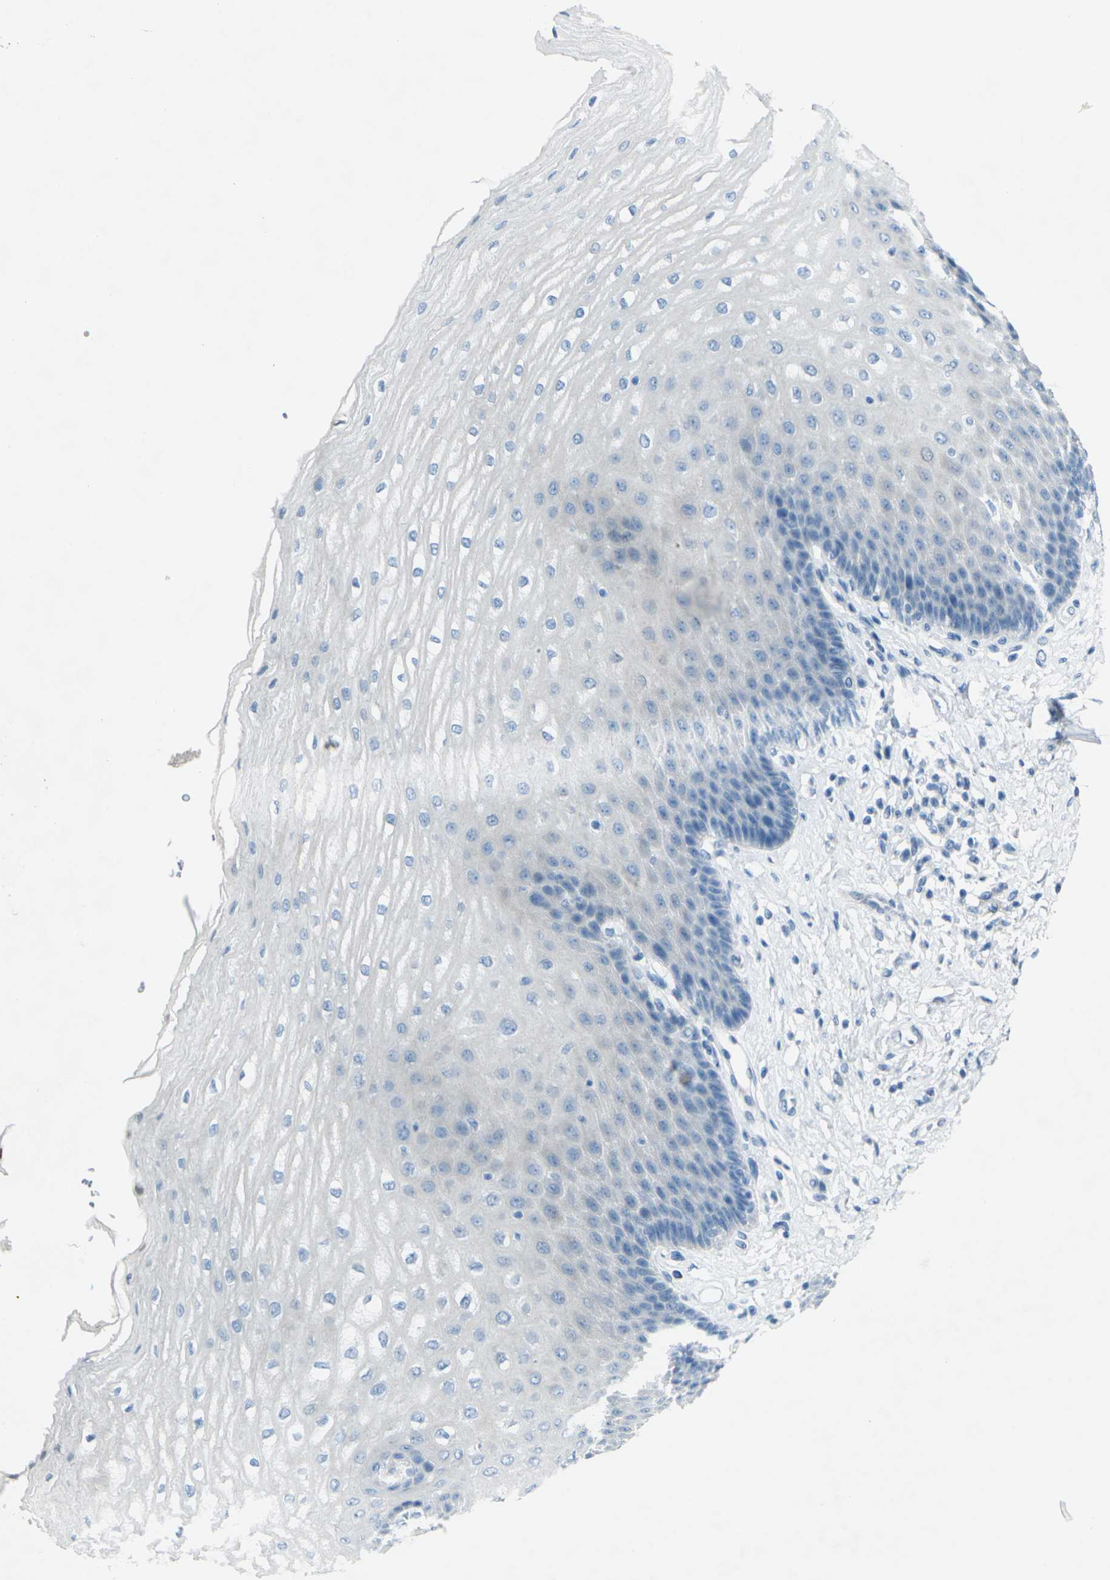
{"staining": {"intensity": "negative", "quantity": "none", "location": "none"}, "tissue": "esophagus", "cell_type": "Squamous epithelial cells", "image_type": "normal", "snomed": [{"axis": "morphology", "description": "Normal tissue, NOS"}, {"axis": "topography", "description": "Esophagus"}], "caption": "An image of esophagus stained for a protein reveals no brown staining in squamous epithelial cells.", "gene": "ANKRD46", "patient": {"sex": "male", "age": 54}}